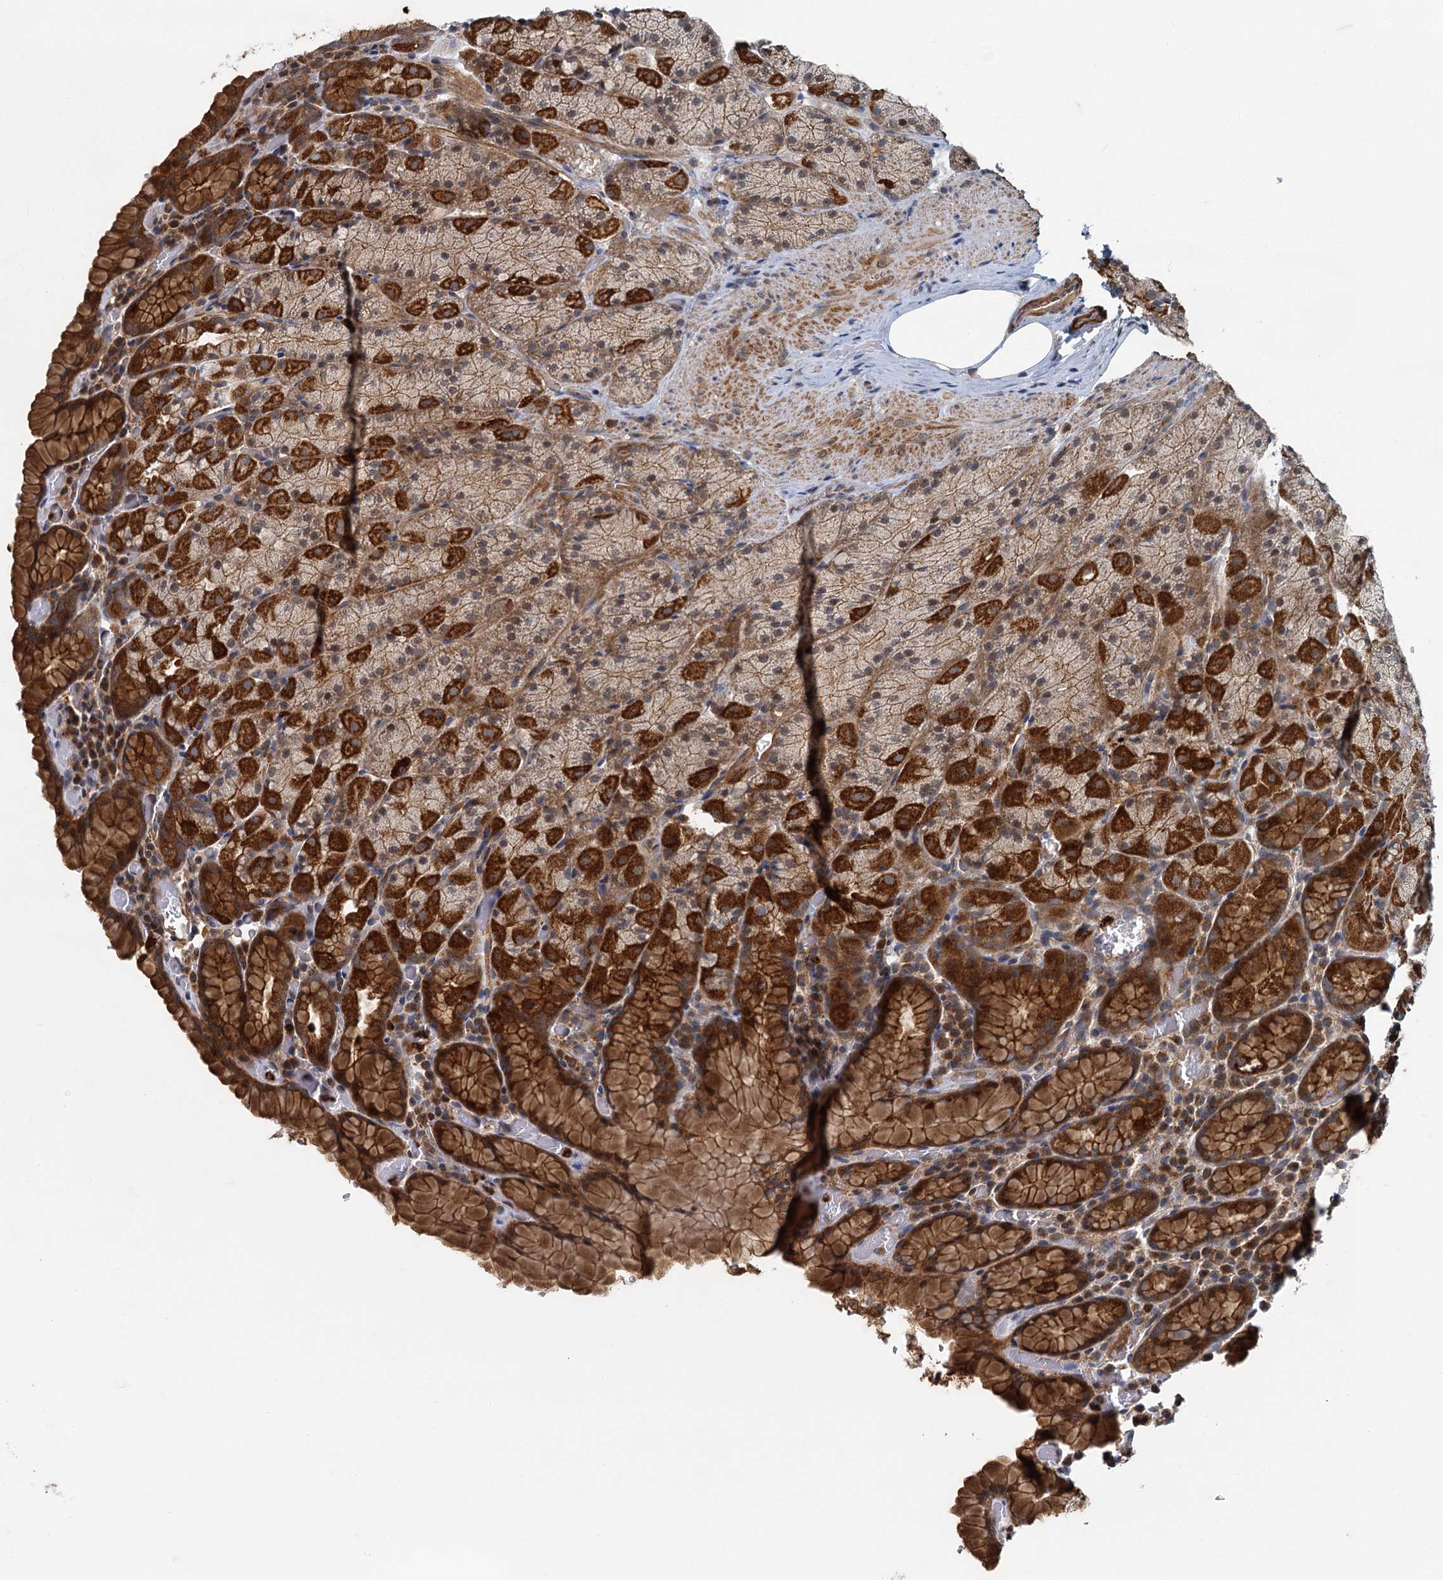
{"staining": {"intensity": "strong", "quantity": "25%-75%", "location": "cytoplasmic/membranous"}, "tissue": "stomach", "cell_type": "Glandular cells", "image_type": "normal", "snomed": [{"axis": "morphology", "description": "Normal tissue, NOS"}, {"axis": "topography", "description": "Stomach, upper"}, {"axis": "topography", "description": "Stomach, lower"}], "caption": "Immunohistochemistry photomicrograph of unremarkable stomach stained for a protein (brown), which displays high levels of strong cytoplasmic/membranous positivity in about 25%-75% of glandular cells.", "gene": "ADCY2", "patient": {"sex": "male", "age": 80}}